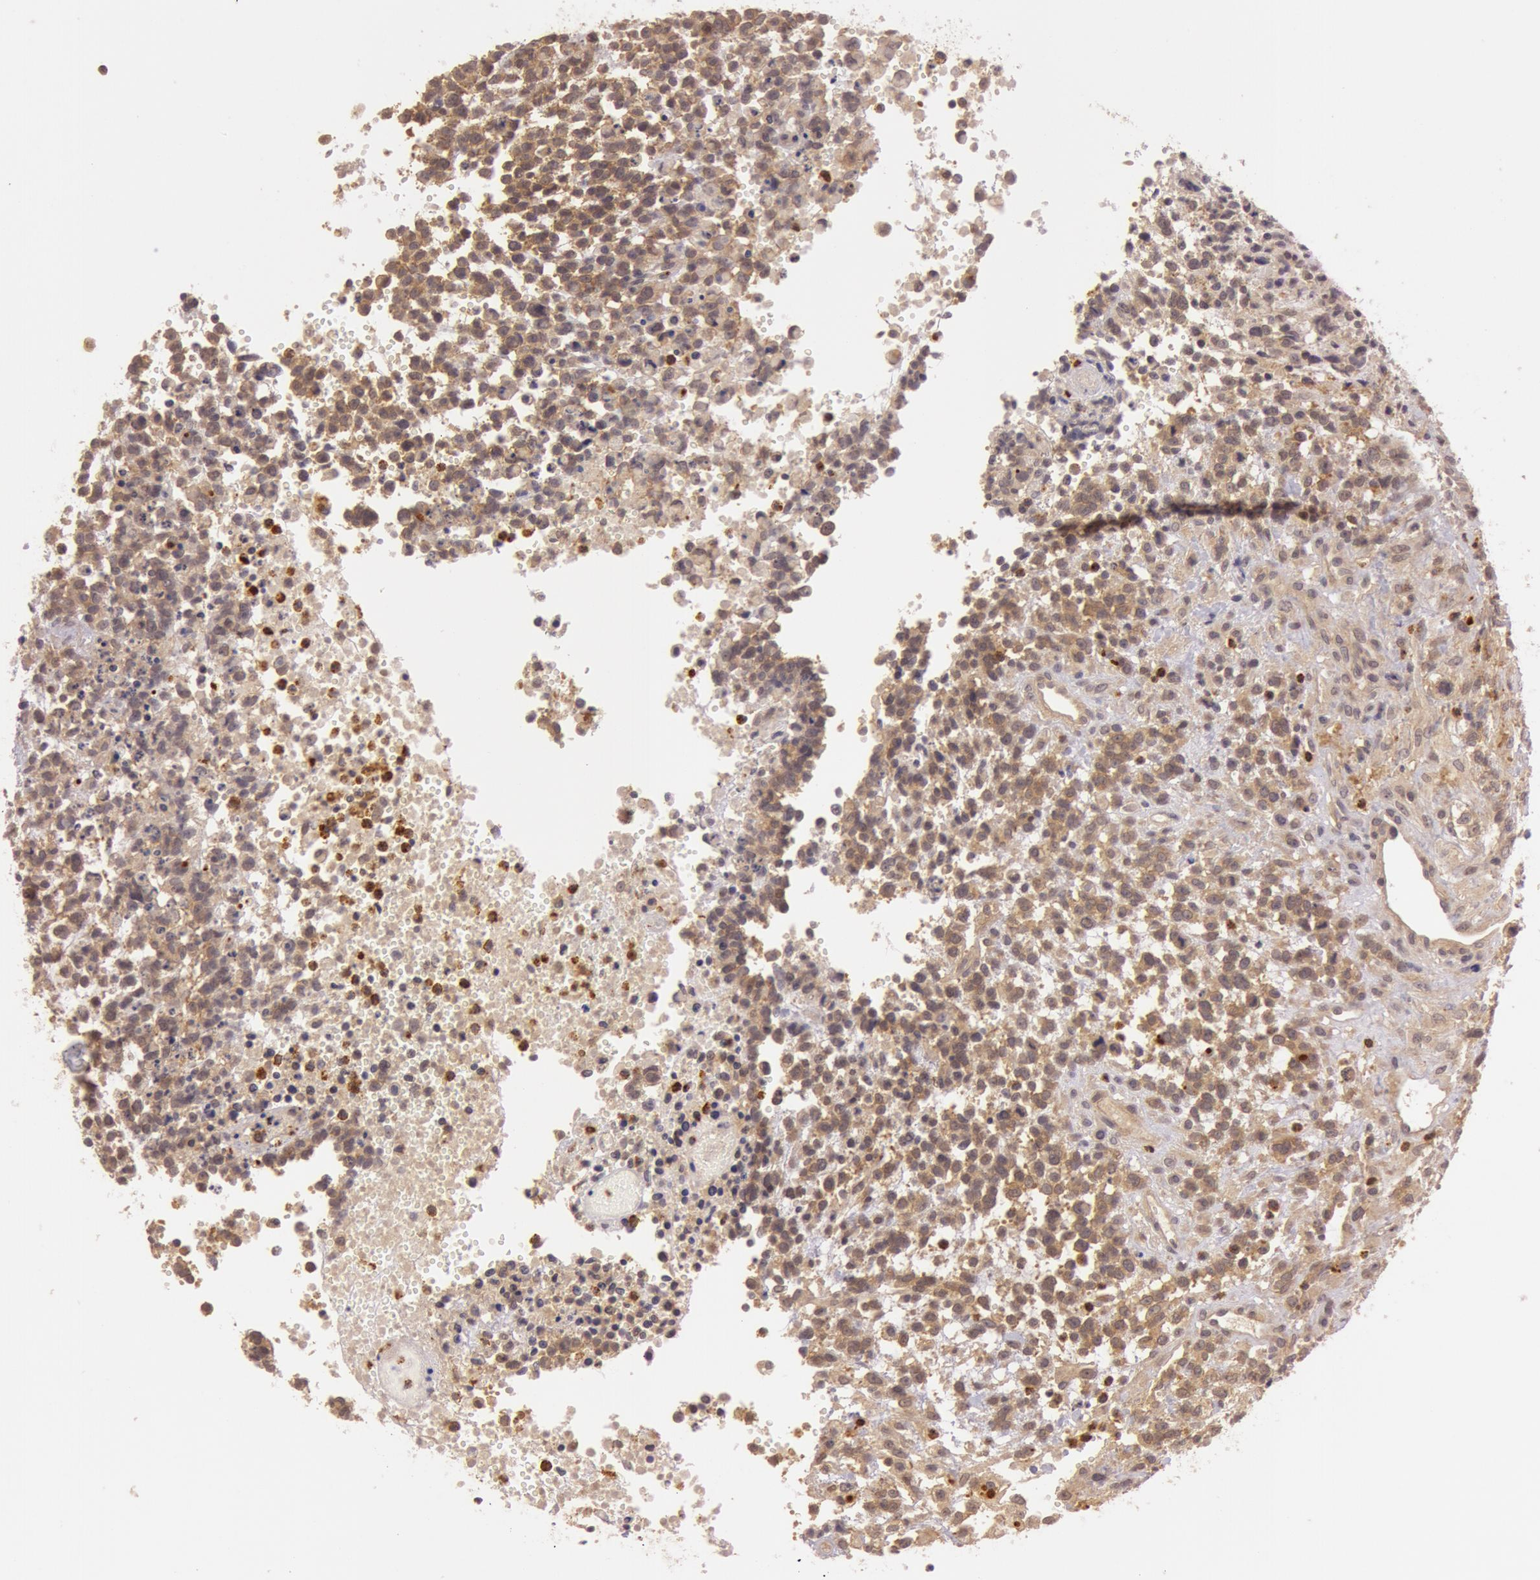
{"staining": {"intensity": "moderate", "quantity": ">75%", "location": "cytoplasmic/membranous"}, "tissue": "glioma", "cell_type": "Tumor cells", "image_type": "cancer", "snomed": [{"axis": "morphology", "description": "Glioma, malignant, High grade"}, {"axis": "topography", "description": "Brain"}], "caption": "The histopathology image reveals immunohistochemical staining of glioma. There is moderate cytoplasmic/membranous positivity is seen in approximately >75% of tumor cells. (Brightfield microscopy of DAB IHC at high magnification).", "gene": "ATG2B", "patient": {"sex": "male", "age": 66}}